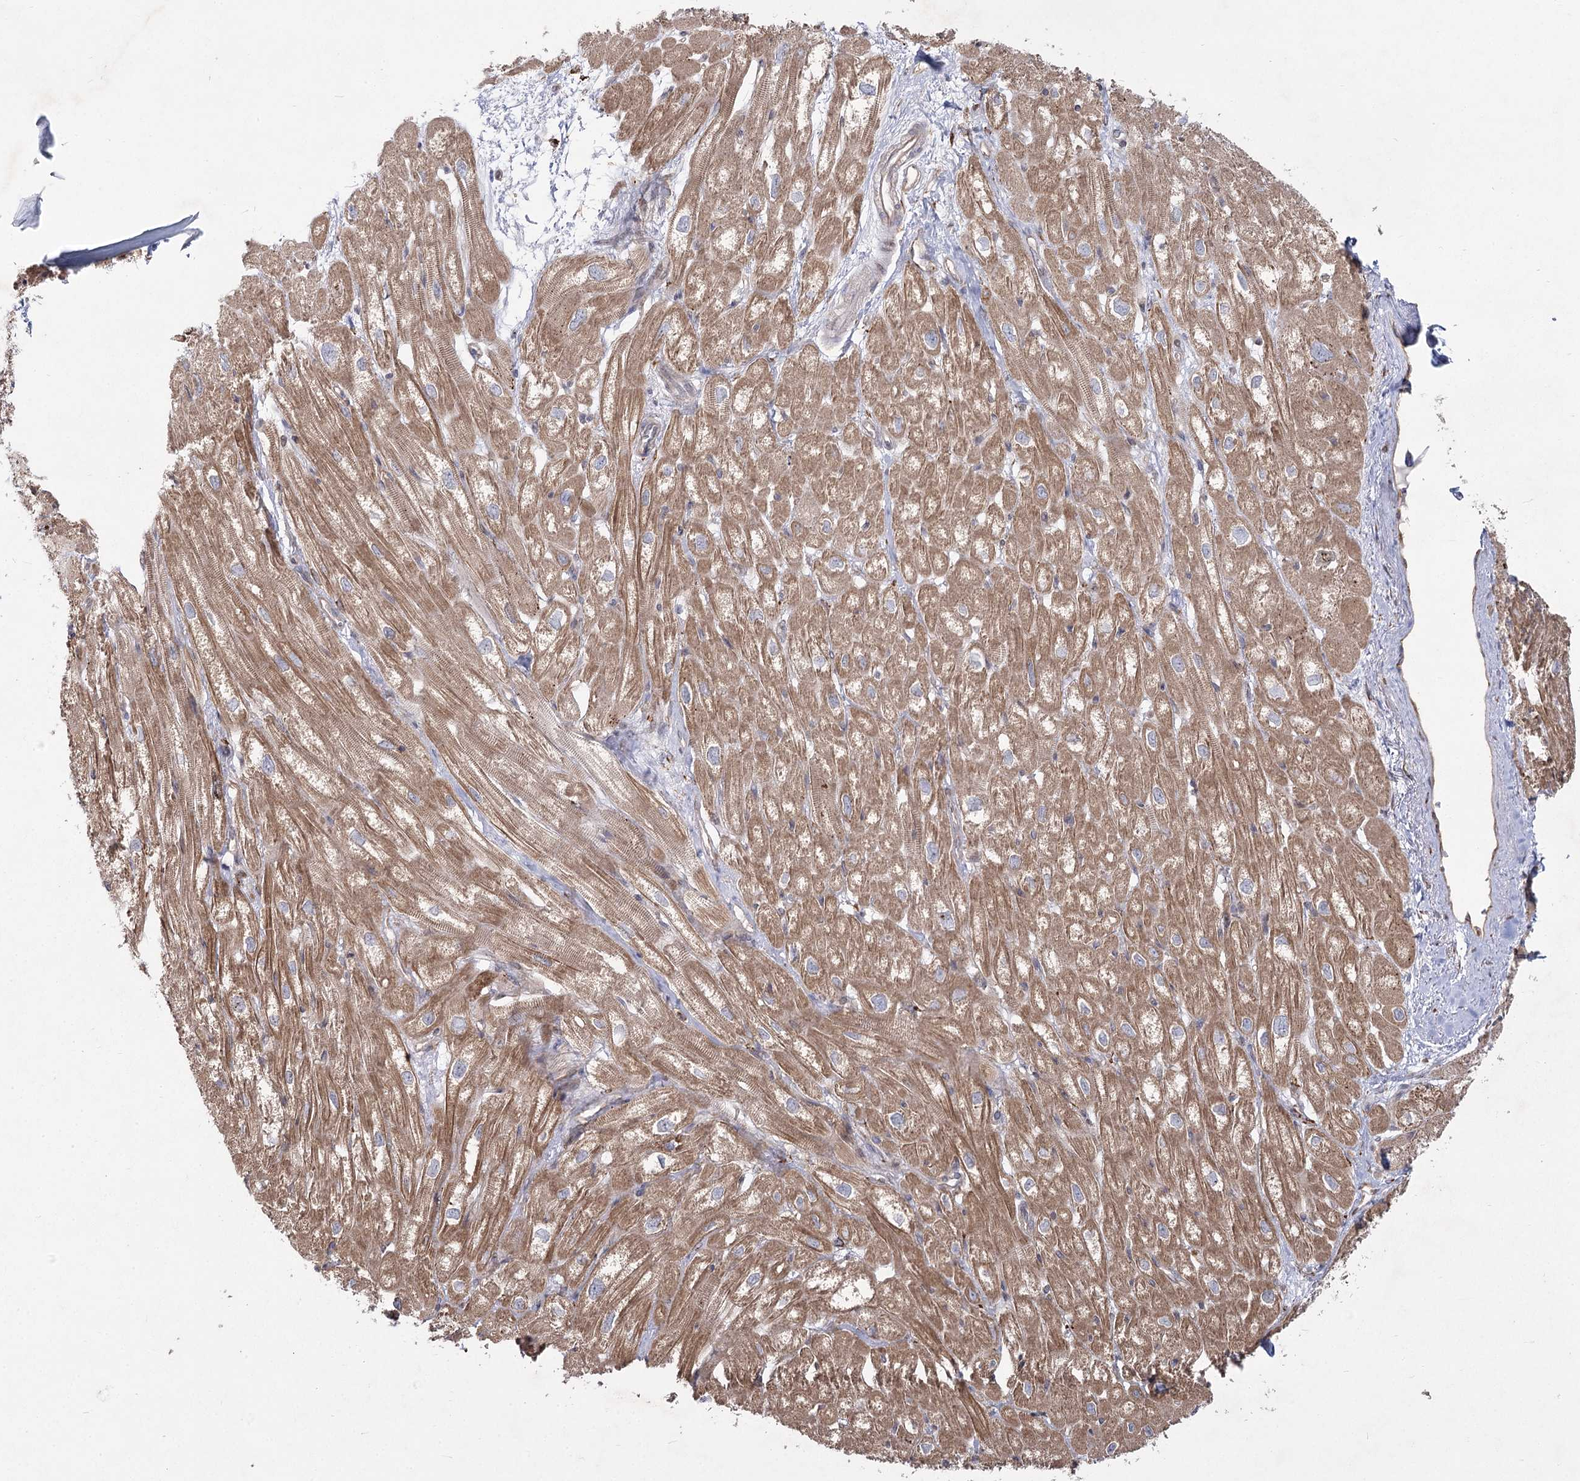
{"staining": {"intensity": "moderate", "quantity": ">75%", "location": "cytoplasmic/membranous"}, "tissue": "heart muscle", "cell_type": "Cardiomyocytes", "image_type": "normal", "snomed": [{"axis": "morphology", "description": "Normal tissue, NOS"}, {"axis": "topography", "description": "Heart"}], "caption": "This is a histology image of IHC staining of benign heart muscle, which shows moderate expression in the cytoplasmic/membranous of cardiomyocytes.", "gene": "NHLRC2", "patient": {"sex": "male", "age": 50}}